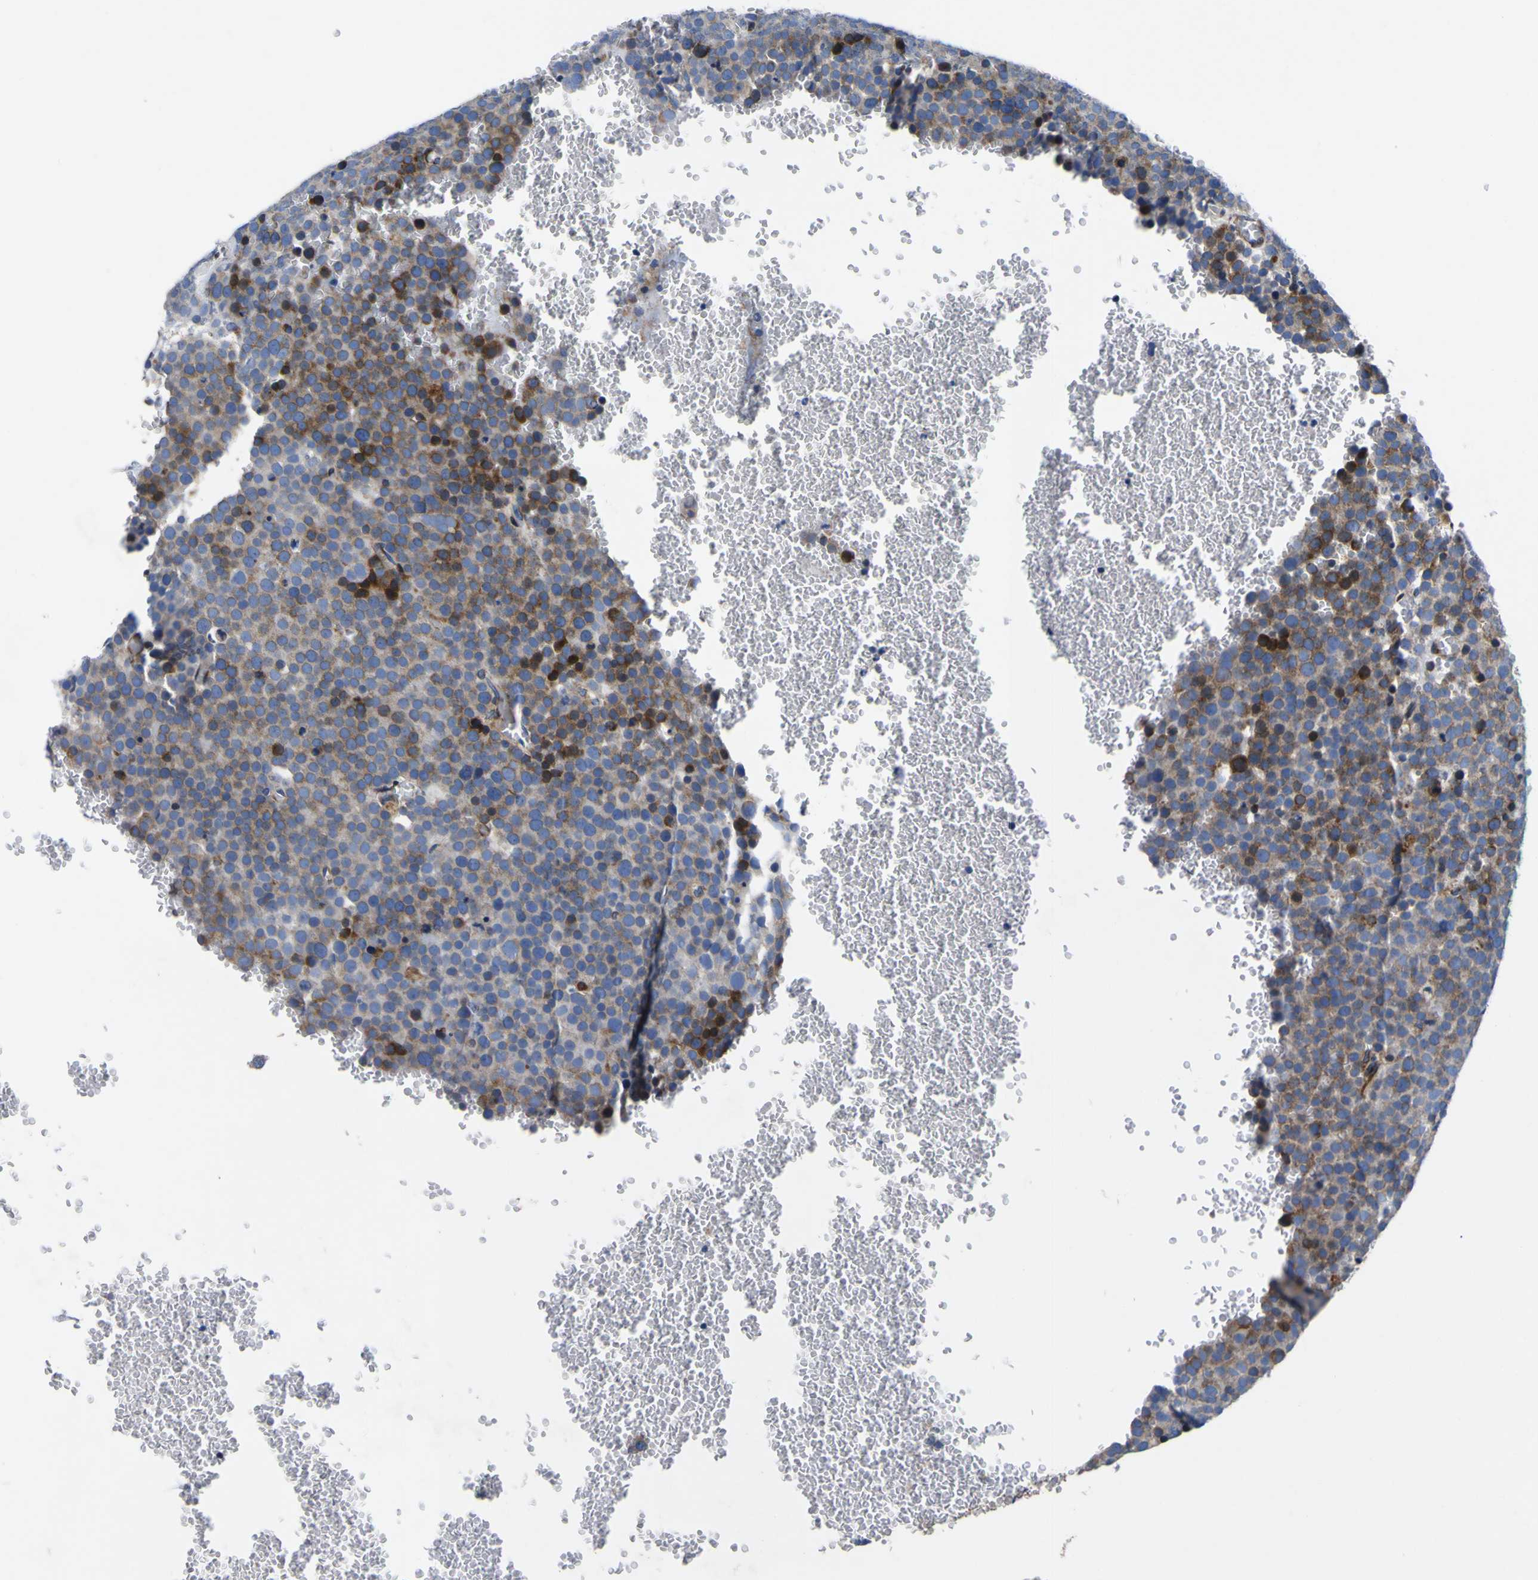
{"staining": {"intensity": "moderate", "quantity": "25%-75%", "location": "cytoplasmic/membranous"}, "tissue": "testis cancer", "cell_type": "Tumor cells", "image_type": "cancer", "snomed": [{"axis": "morphology", "description": "Seminoma, NOS"}, {"axis": "topography", "description": "Testis"}], "caption": "Testis cancer was stained to show a protein in brown. There is medium levels of moderate cytoplasmic/membranous staining in about 25%-75% of tumor cells.", "gene": "SCD", "patient": {"sex": "male", "age": 71}}